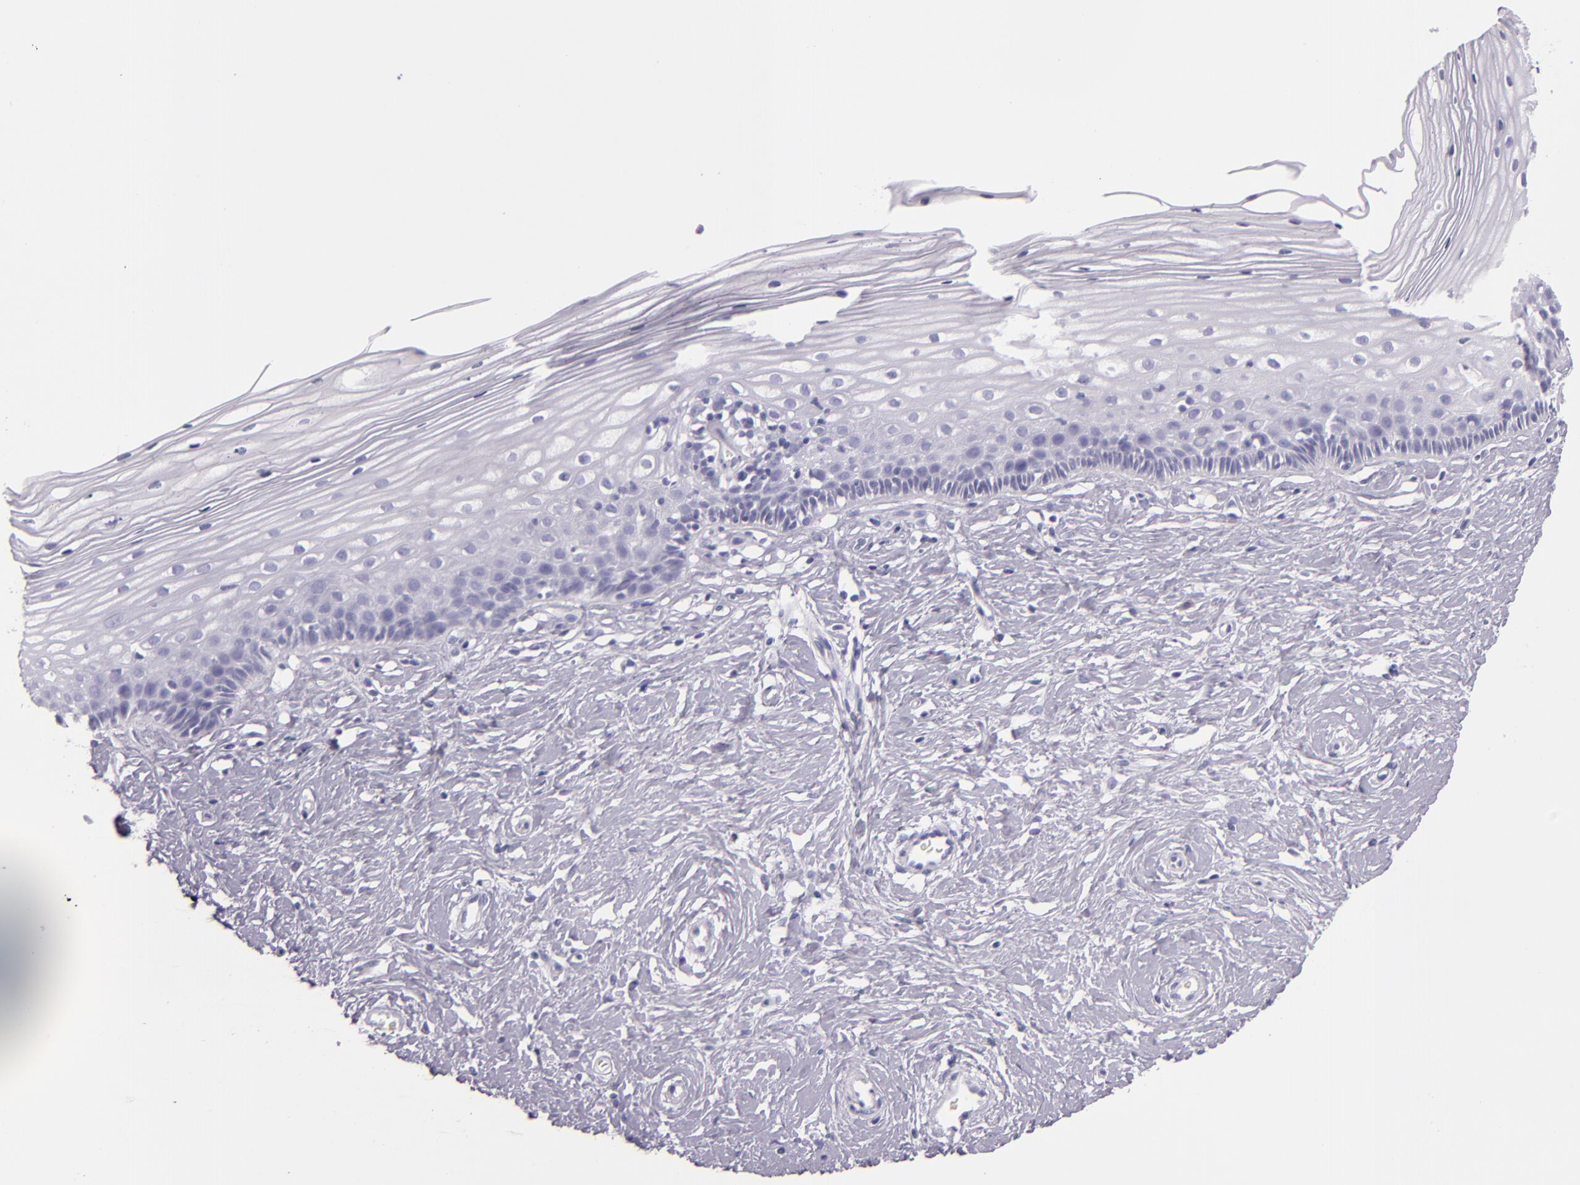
{"staining": {"intensity": "weak", "quantity": "<25%", "location": "cytoplasmic/membranous"}, "tissue": "cervix", "cell_type": "Glandular cells", "image_type": "normal", "snomed": [{"axis": "morphology", "description": "Normal tissue, NOS"}, {"axis": "topography", "description": "Cervix"}], "caption": "The immunohistochemistry image has no significant staining in glandular cells of cervix. (DAB (3,3'-diaminobenzidine) IHC, high magnification).", "gene": "CEACAM1", "patient": {"sex": "female", "age": 40}}